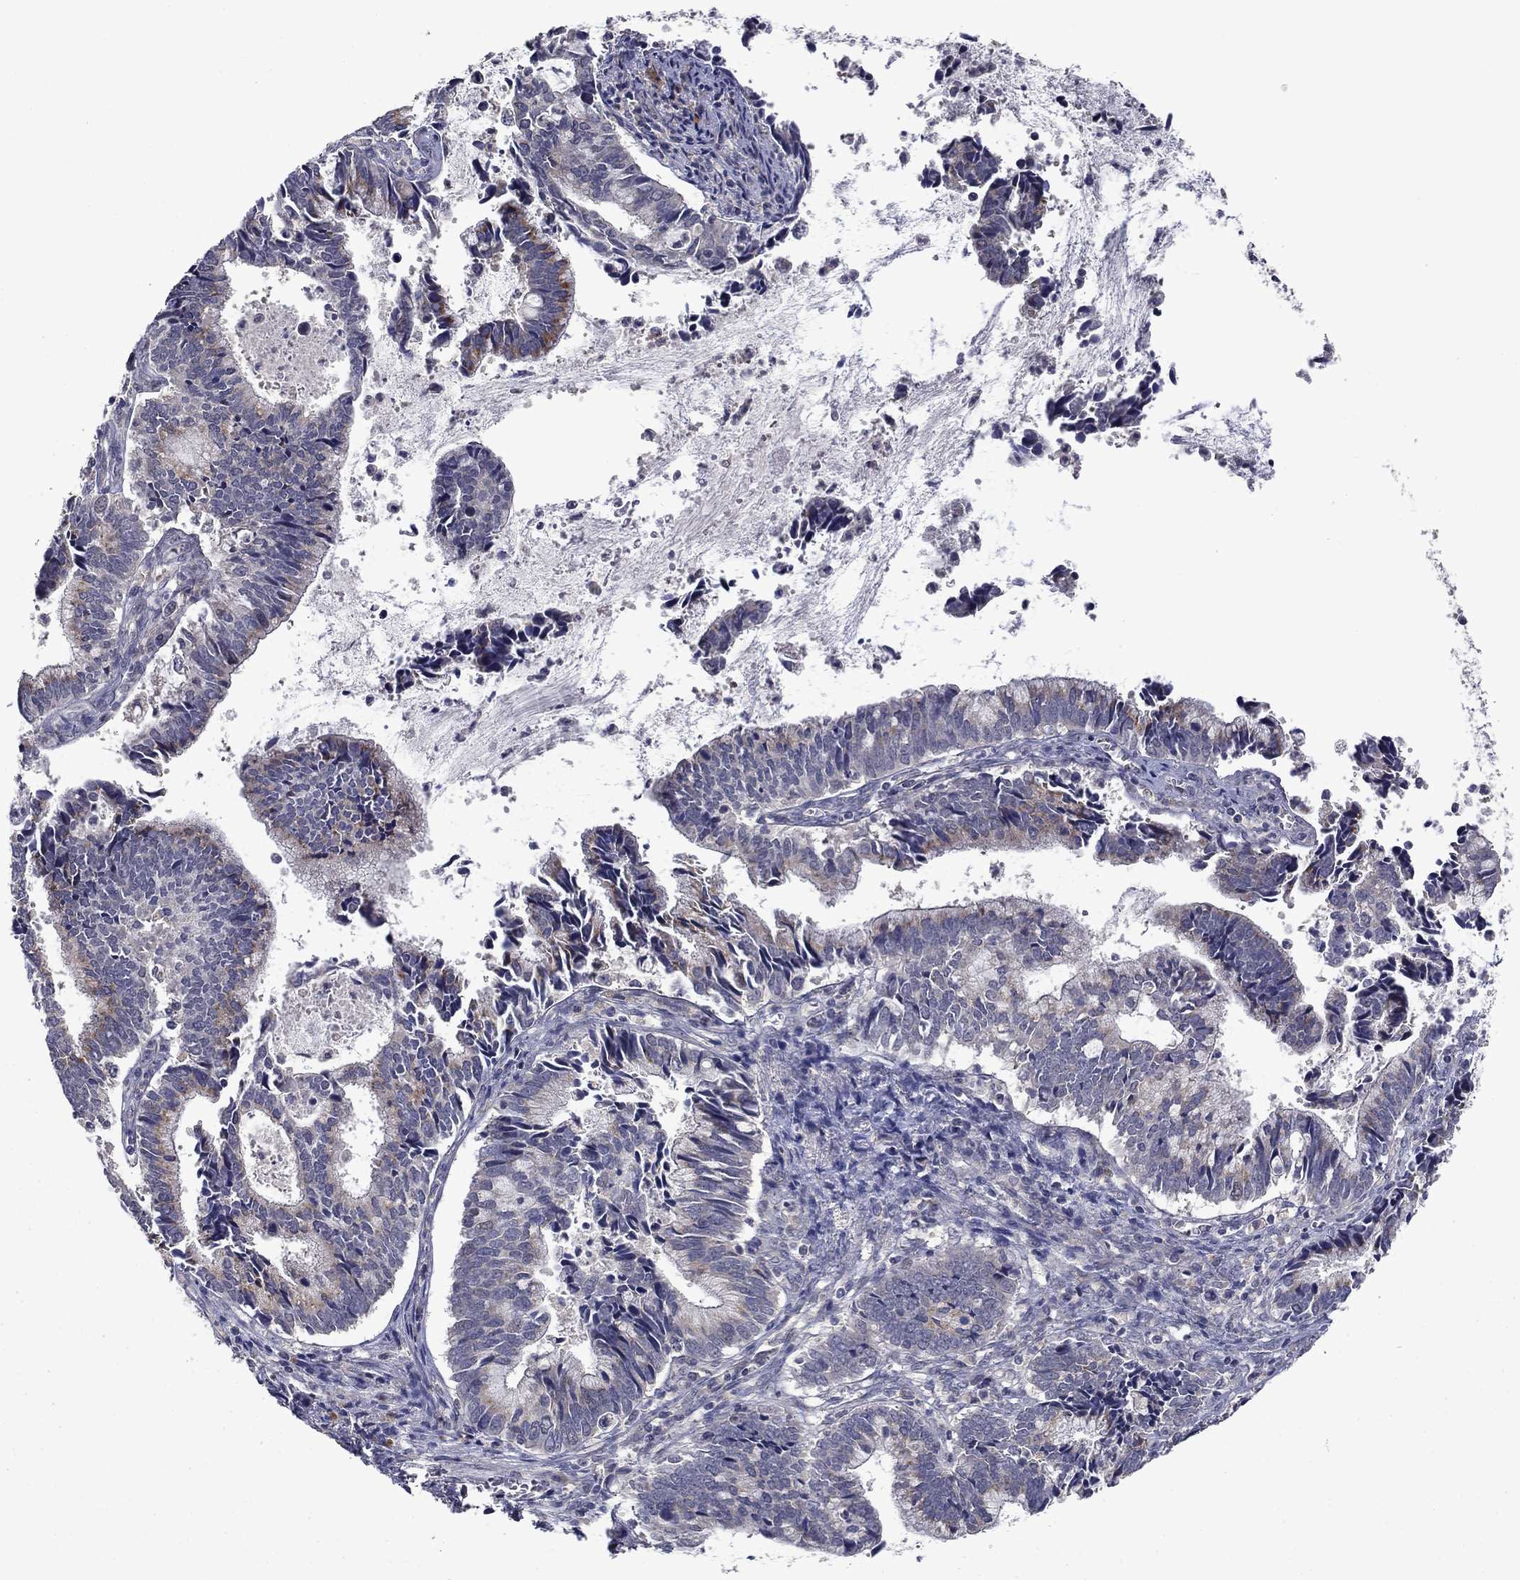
{"staining": {"intensity": "moderate", "quantity": "<25%", "location": "cytoplasmic/membranous"}, "tissue": "cervical cancer", "cell_type": "Tumor cells", "image_type": "cancer", "snomed": [{"axis": "morphology", "description": "Adenocarcinoma, NOS"}, {"axis": "topography", "description": "Cervix"}], "caption": "An image showing moderate cytoplasmic/membranous positivity in about <25% of tumor cells in cervical adenocarcinoma, as visualized by brown immunohistochemical staining.", "gene": "FAM3B", "patient": {"sex": "female", "age": 42}}